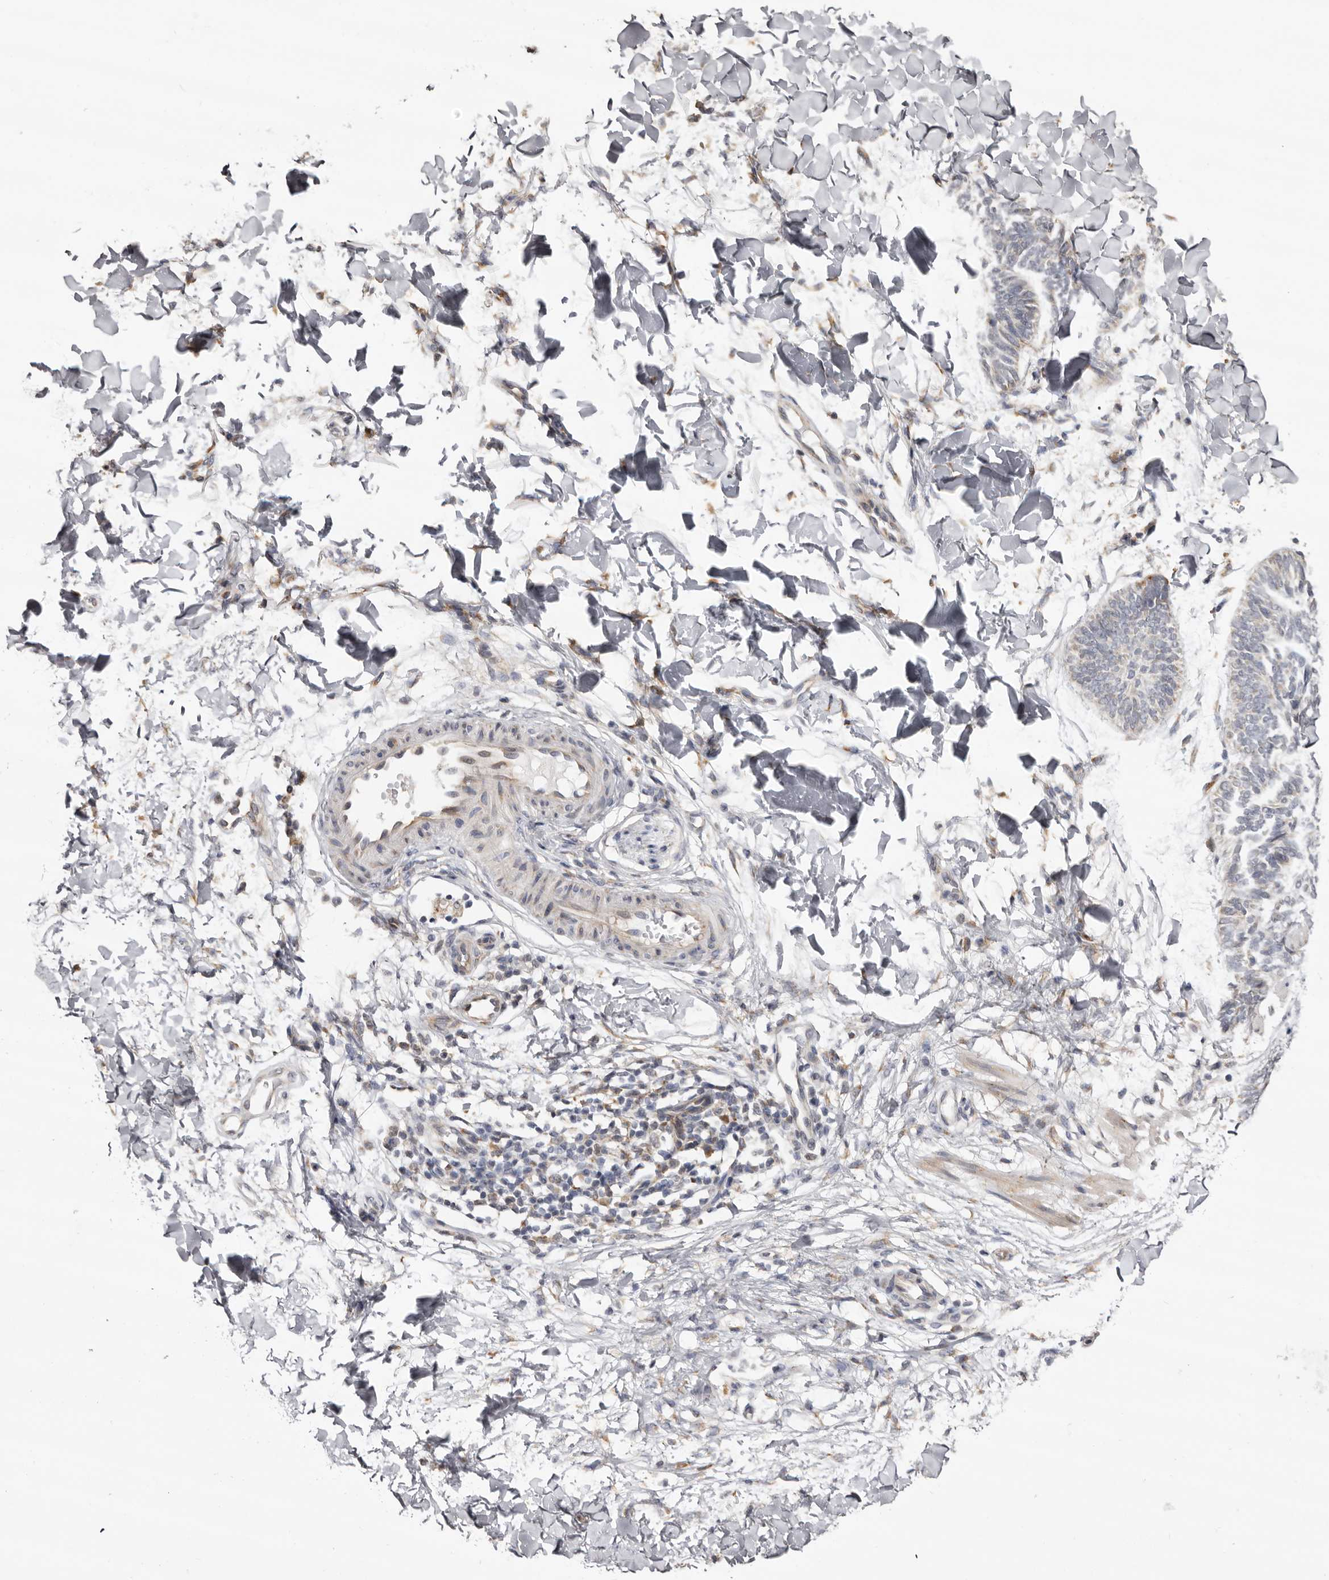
{"staining": {"intensity": "weak", "quantity": "<25%", "location": "cytoplasmic/membranous"}, "tissue": "skin cancer", "cell_type": "Tumor cells", "image_type": "cancer", "snomed": [{"axis": "morphology", "description": "Normal tissue, NOS"}, {"axis": "morphology", "description": "Basal cell carcinoma"}, {"axis": "topography", "description": "Skin"}], "caption": "DAB (3,3'-diaminobenzidine) immunohistochemical staining of human skin cancer (basal cell carcinoma) shows no significant staining in tumor cells.", "gene": "PIGX", "patient": {"sex": "male", "age": 50}}